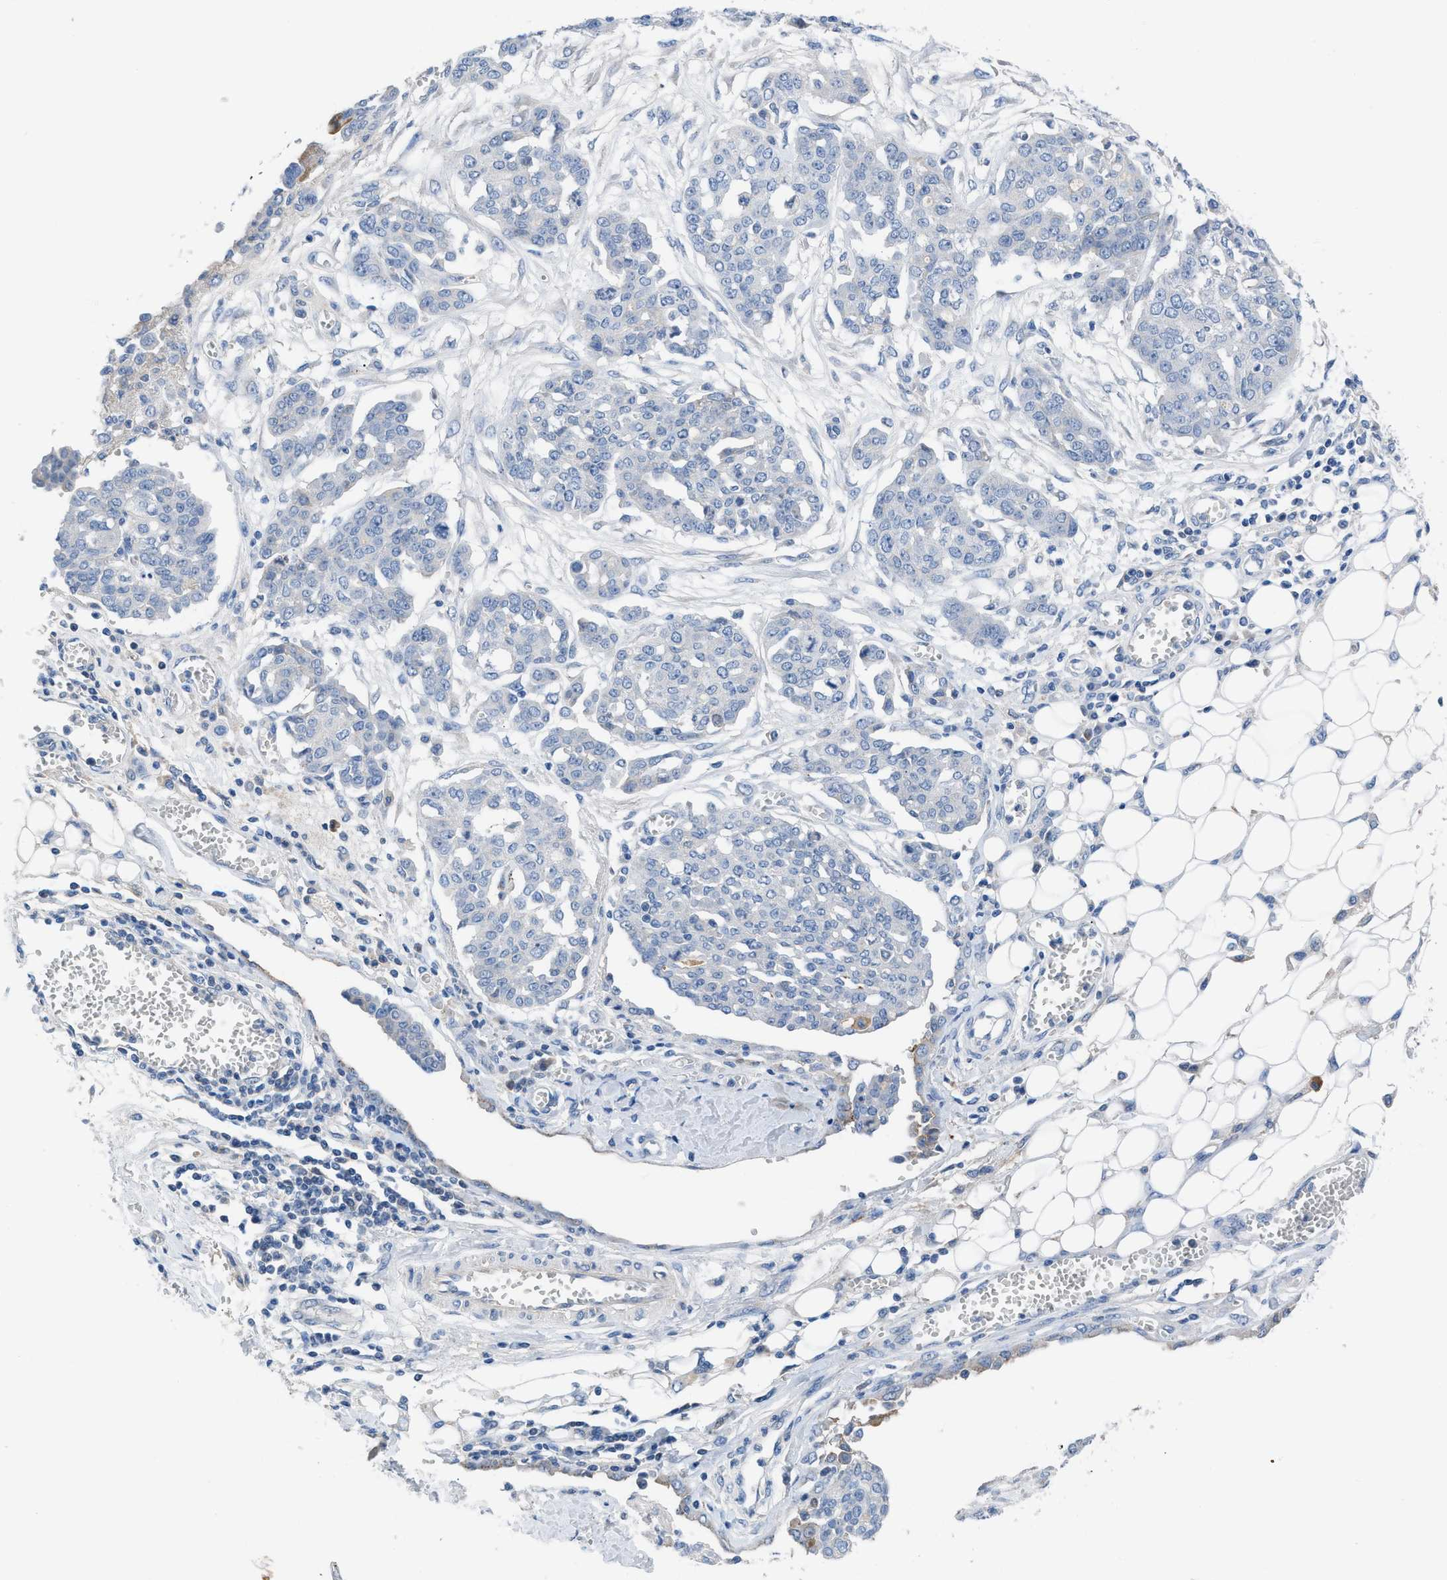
{"staining": {"intensity": "negative", "quantity": "none", "location": "none"}, "tissue": "ovarian cancer", "cell_type": "Tumor cells", "image_type": "cancer", "snomed": [{"axis": "morphology", "description": "Cystadenocarcinoma, serous, NOS"}, {"axis": "topography", "description": "Soft tissue"}, {"axis": "topography", "description": "Ovary"}], "caption": "The IHC histopathology image has no significant positivity in tumor cells of ovarian cancer (serous cystadenocarcinoma) tissue.", "gene": "HPX", "patient": {"sex": "female", "age": 57}}